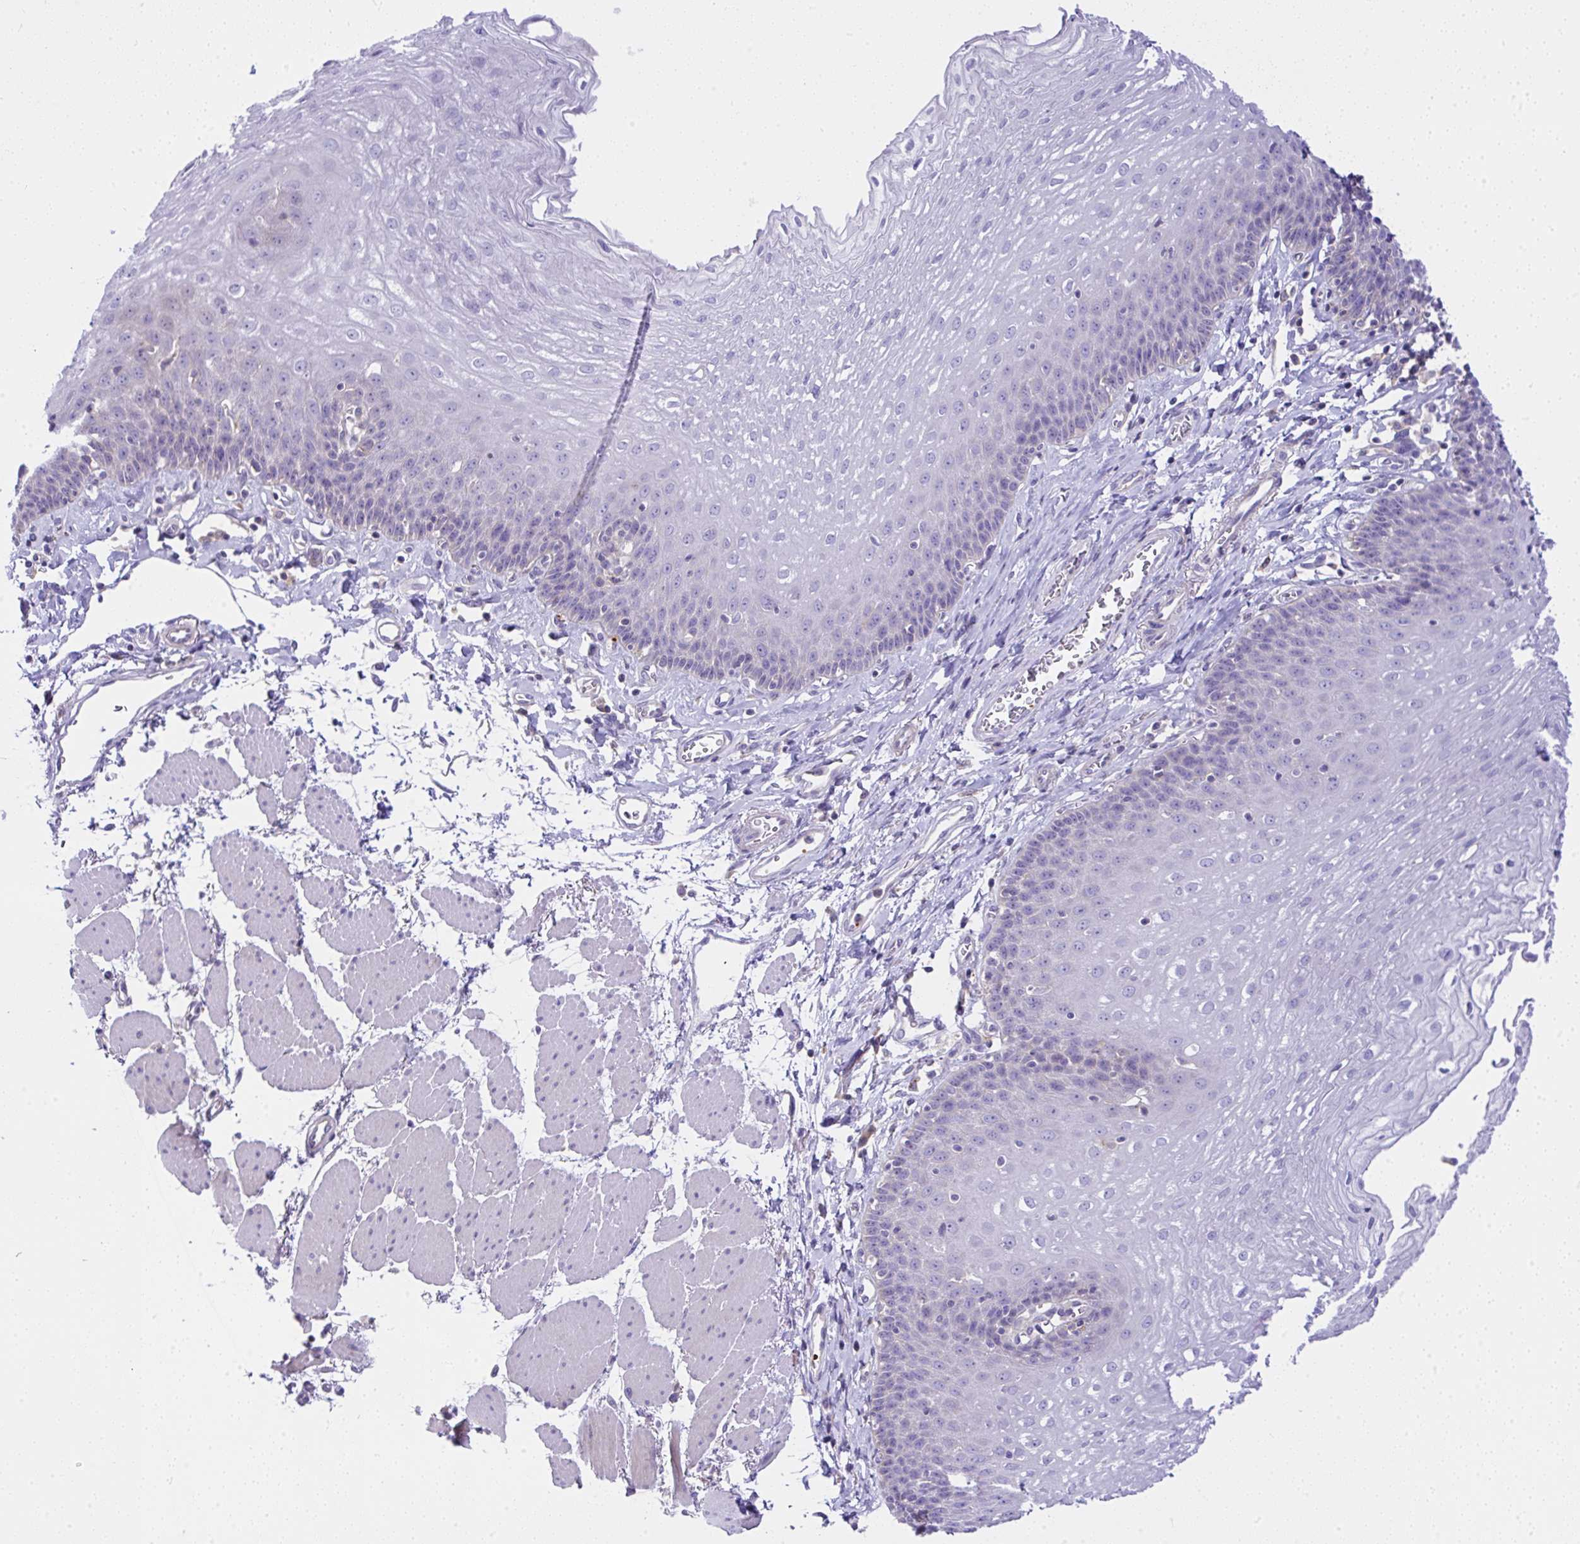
{"staining": {"intensity": "negative", "quantity": "none", "location": "none"}, "tissue": "esophagus", "cell_type": "Squamous epithelial cells", "image_type": "normal", "snomed": [{"axis": "morphology", "description": "Normal tissue, NOS"}, {"axis": "topography", "description": "Esophagus"}], "caption": "Immunohistochemistry (IHC) of normal human esophagus demonstrates no staining in squamous epithelial cells.", "gene": "CCDC142", "patient": {"sex": "female", "age": 81}}